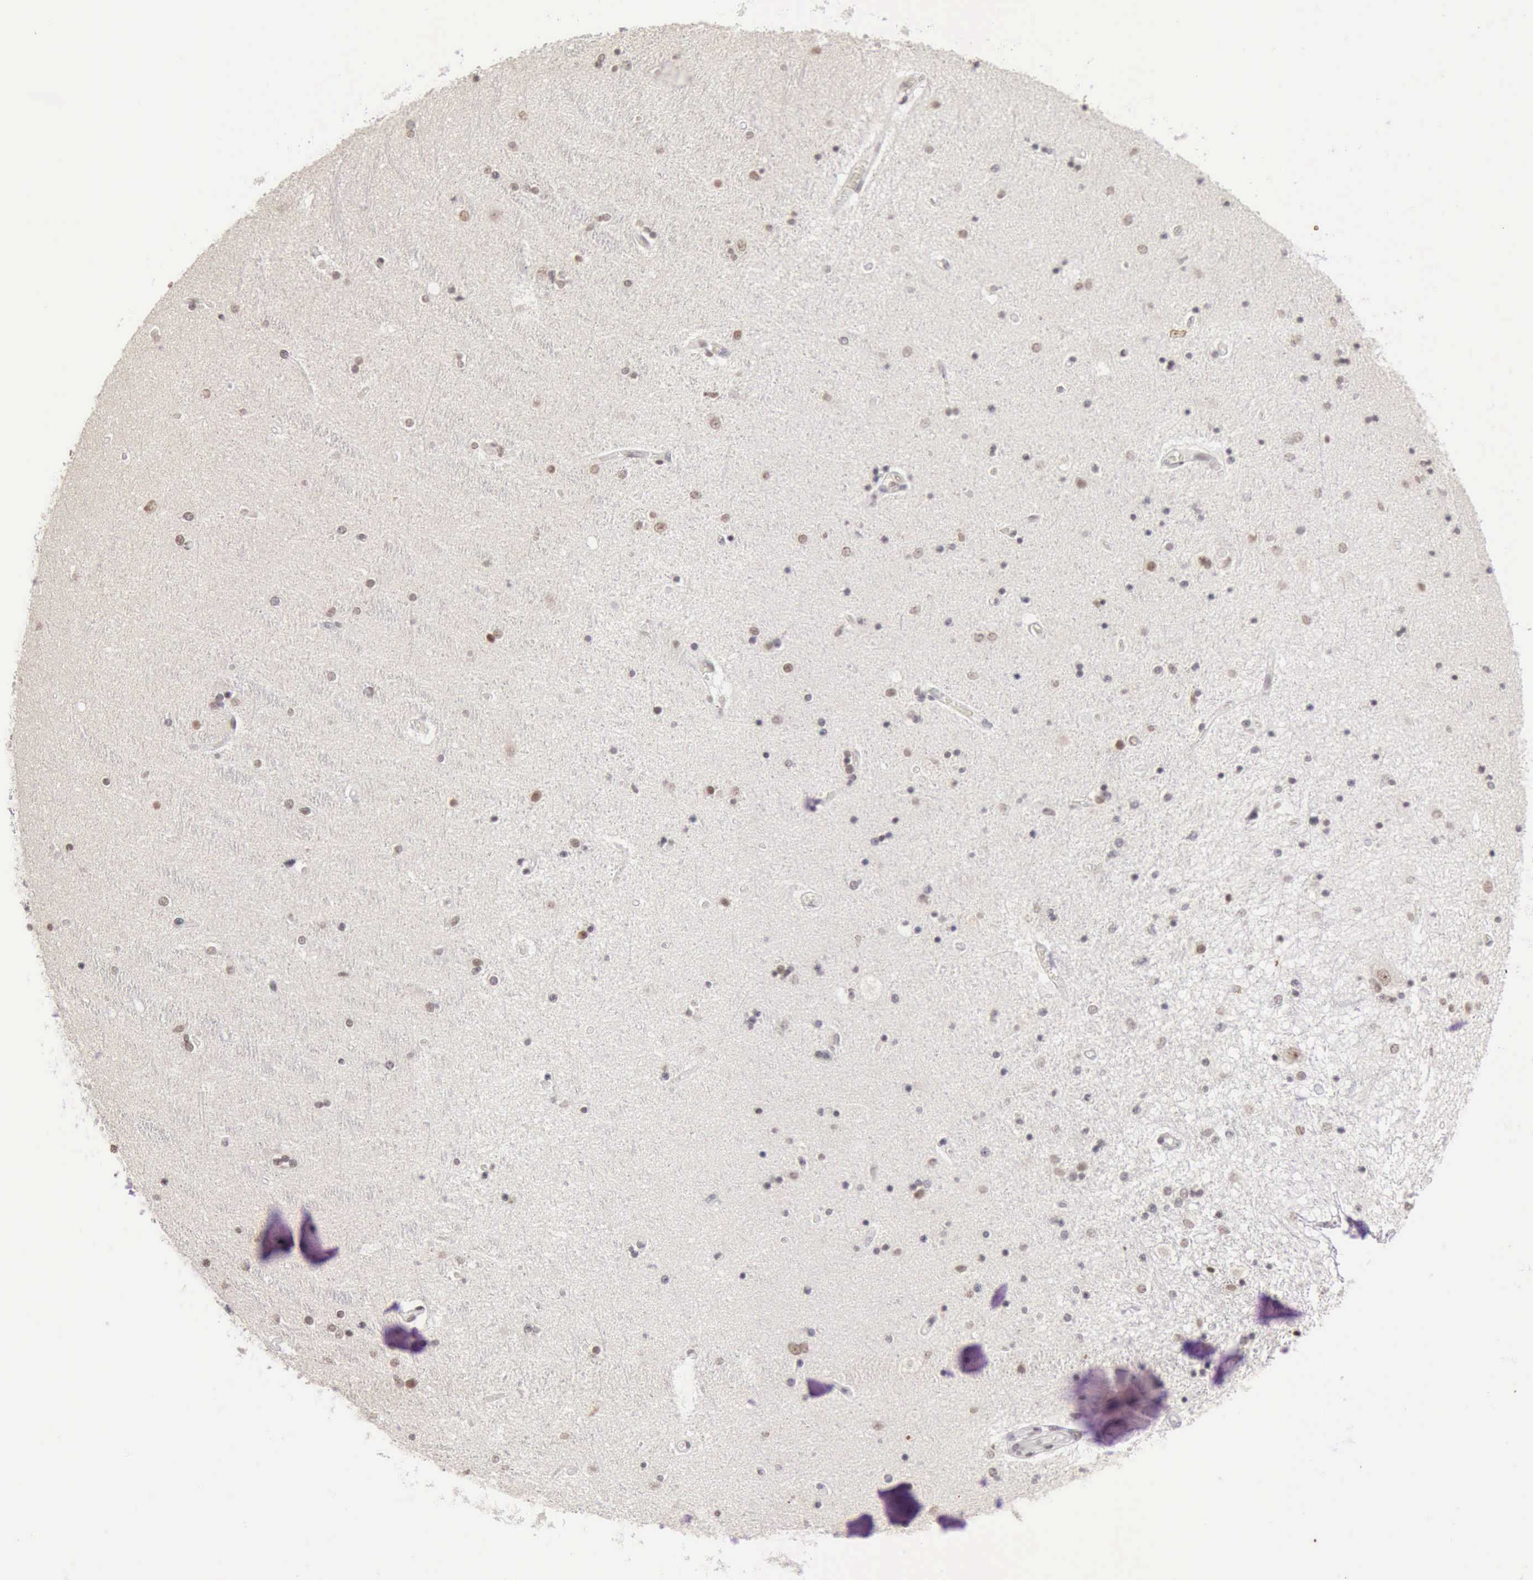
{"staining": {"intensity": "weak", "quantity": "25%-75%", "location": "nuclear"}, "tissue": "hippocampus", "cell_type": "Glial cells", "image_type": "normal", "snomed": [{"axis": "morphology", "description": "Normal tissue, NOS"}, {"axis": "topography", "description": "Hippocampus"}], "caption": "A high-resolution photomicrograph shows immunohistochemistry staining of unremarkable hippocampus, which exhibits weak nuclear expression in approximately 25%-75% of glial cells. Nuclei are stained in blue.", "gene": "TAF1", "patient": {"sex": "female", "age": 54}}